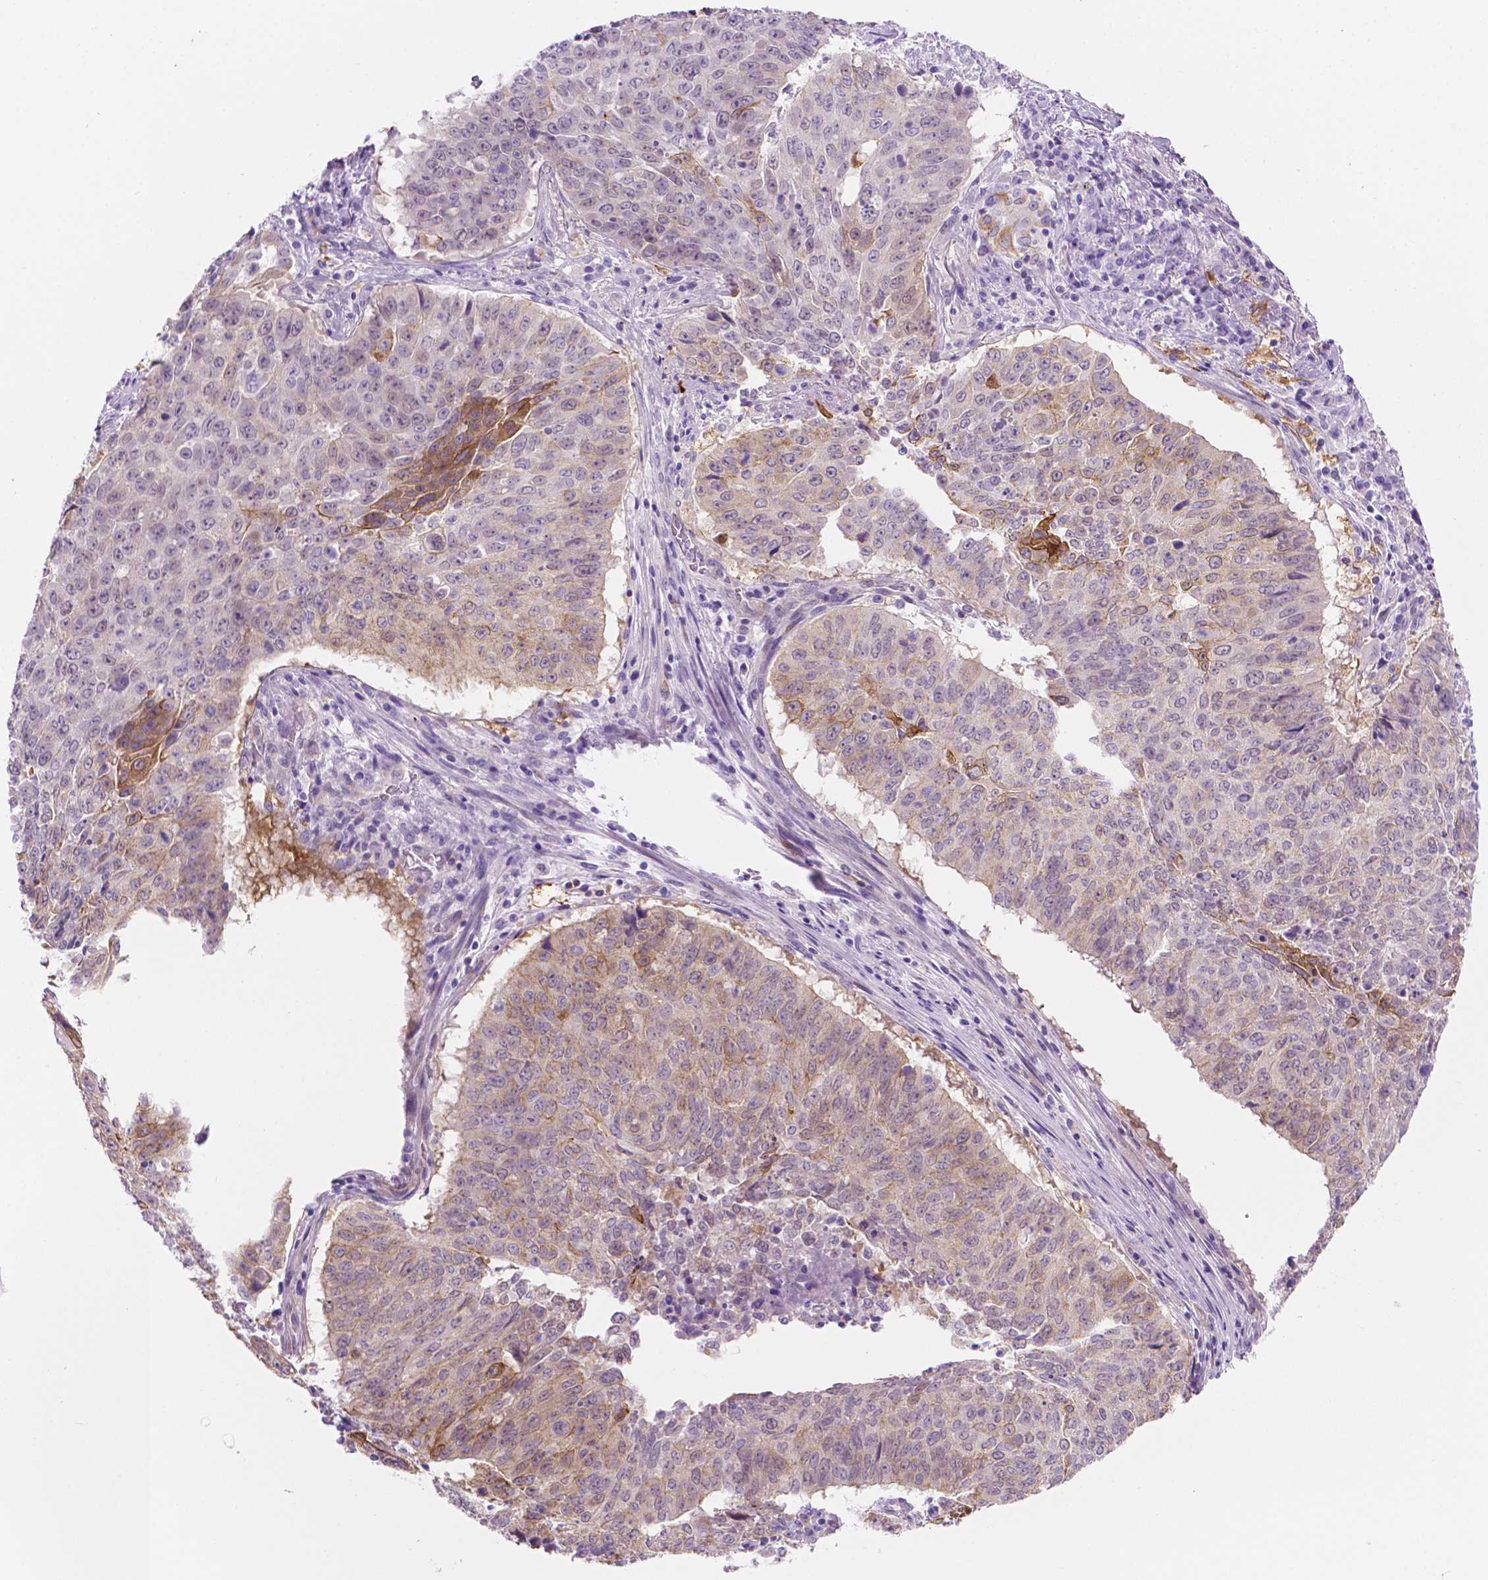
{"staining": {"intensity": "weak", "quantity": "<25%", "location": "cytoplasmic/membranous"}, "tissue": "lung cancer", "cell_type": "Tumor cells", "image_type": "cancer", "snomed": [{"axis": "morphology", "description": "Normal tissue, NOS"}, {"axis": "morphology", "description": "Squamous cell carcinoma, NOS"}, {"axis": "topography", "description": "Bronchus"}, {"axis": "topography", "description": "Lung"}], "caption": "The photomicrograph shows no significant positivity in tumor cells of lung cancer. (Stains: DAB IHC with hematoxylin counter stain, Microscopy: brightfield microscopy at high magnification).", "gene": "EPPK1", "patient": {"sex": "male", "age": 64}}